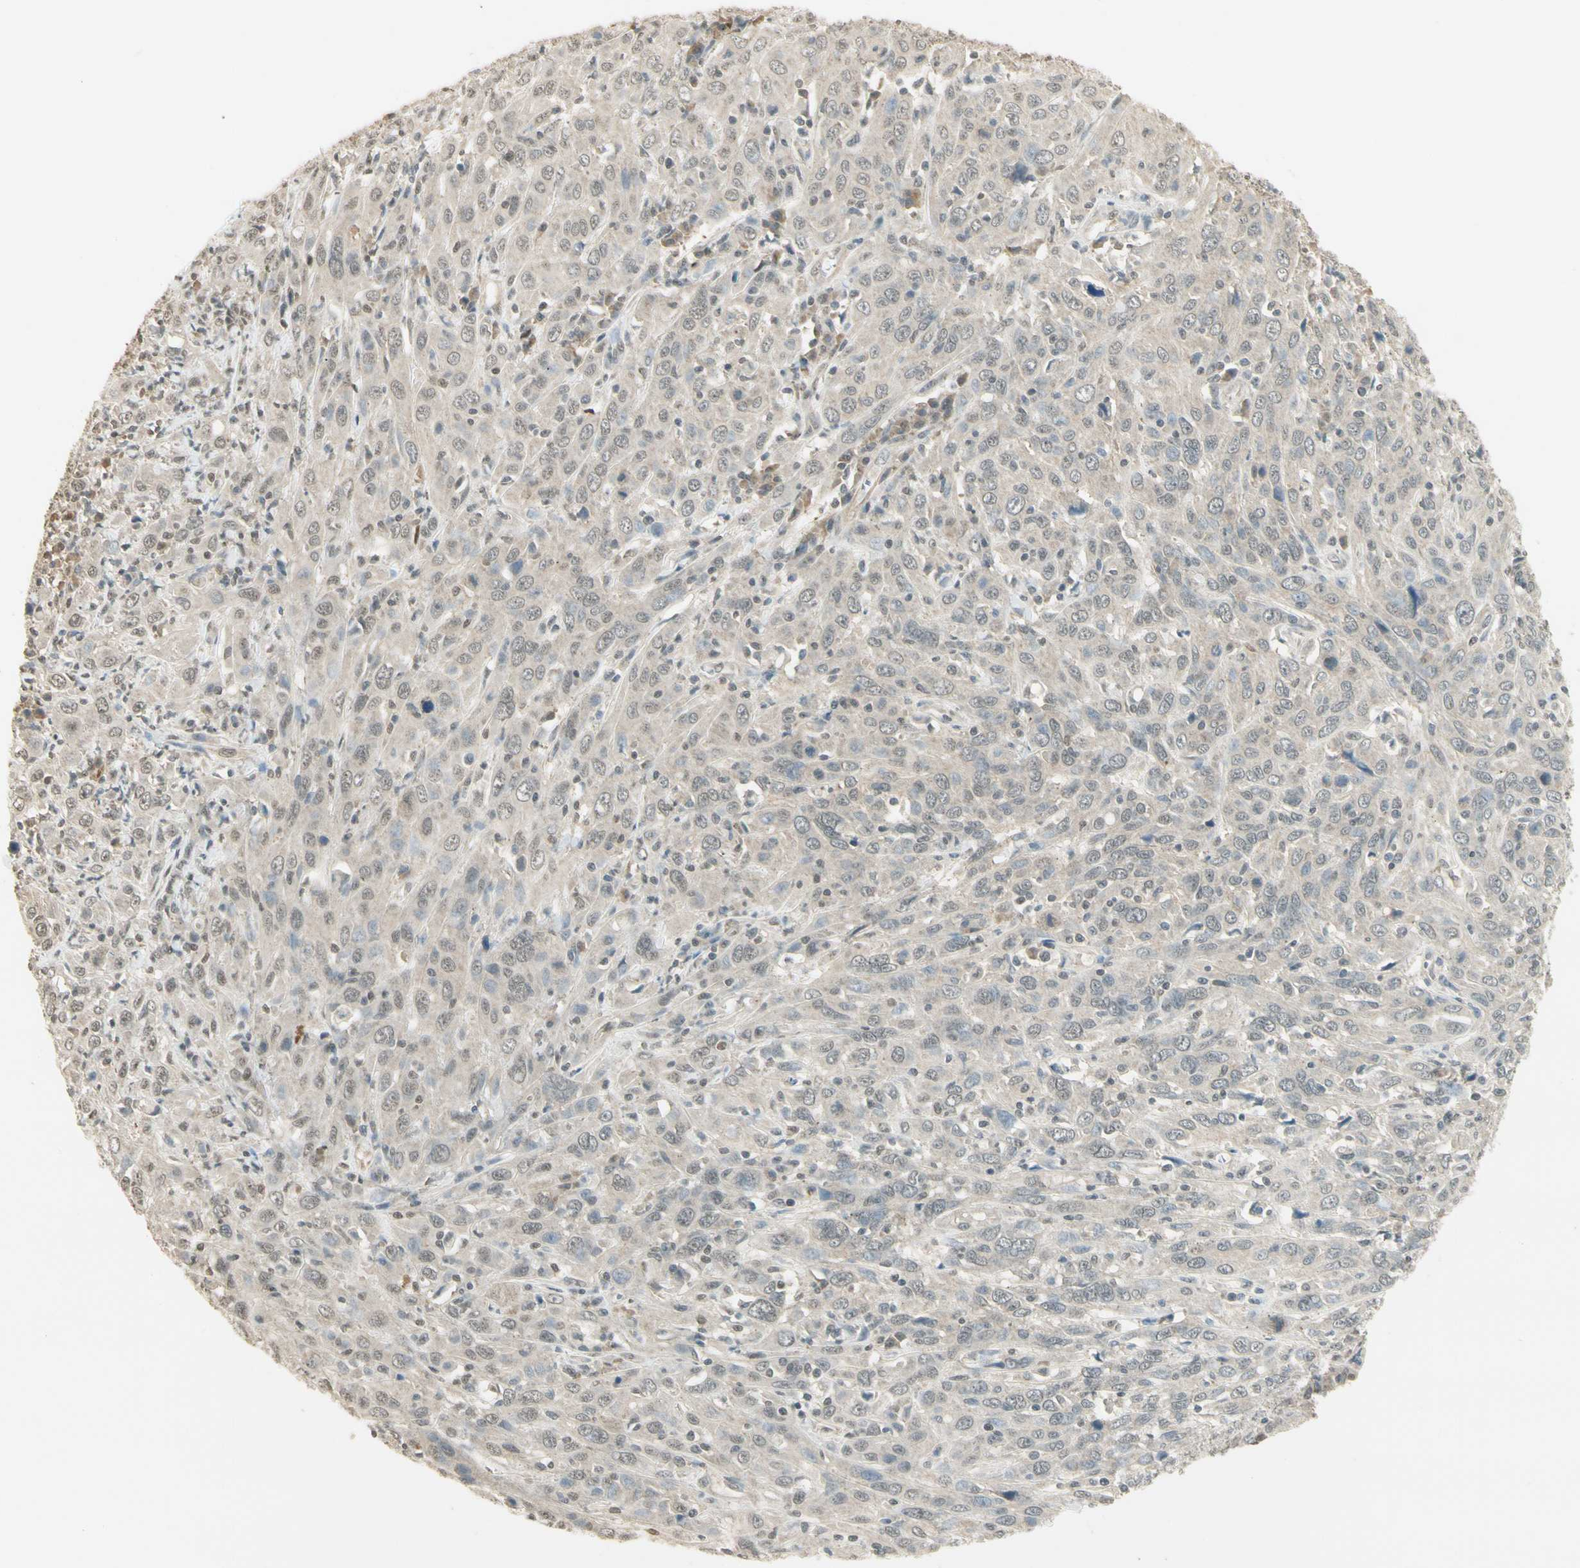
{"staining": {"intensity": "weak", "quantity": "<25%", "location": "nuclear"}, "tissue": "cervical cancer", "cell_type": "Tumor cells", "image_type": "cancer", "snomed": [{"axis": "morphology", "description": "Squamous cell carcinoma, NOS"}, {"axis": "topography", "description": "Cervix"}], "caption": "DAB (3,3'-diaminobenzidine) immunohistochemical staining of human squamous cell carcinoma (cervical) shows no significant expression in tumor cells. (DAB (3,3'-diaminobenzidine) immunohistochemistry with hematoxylin counter stain).", "gene": "SGCA", "patient": {"sex": "female", "age": 46}}